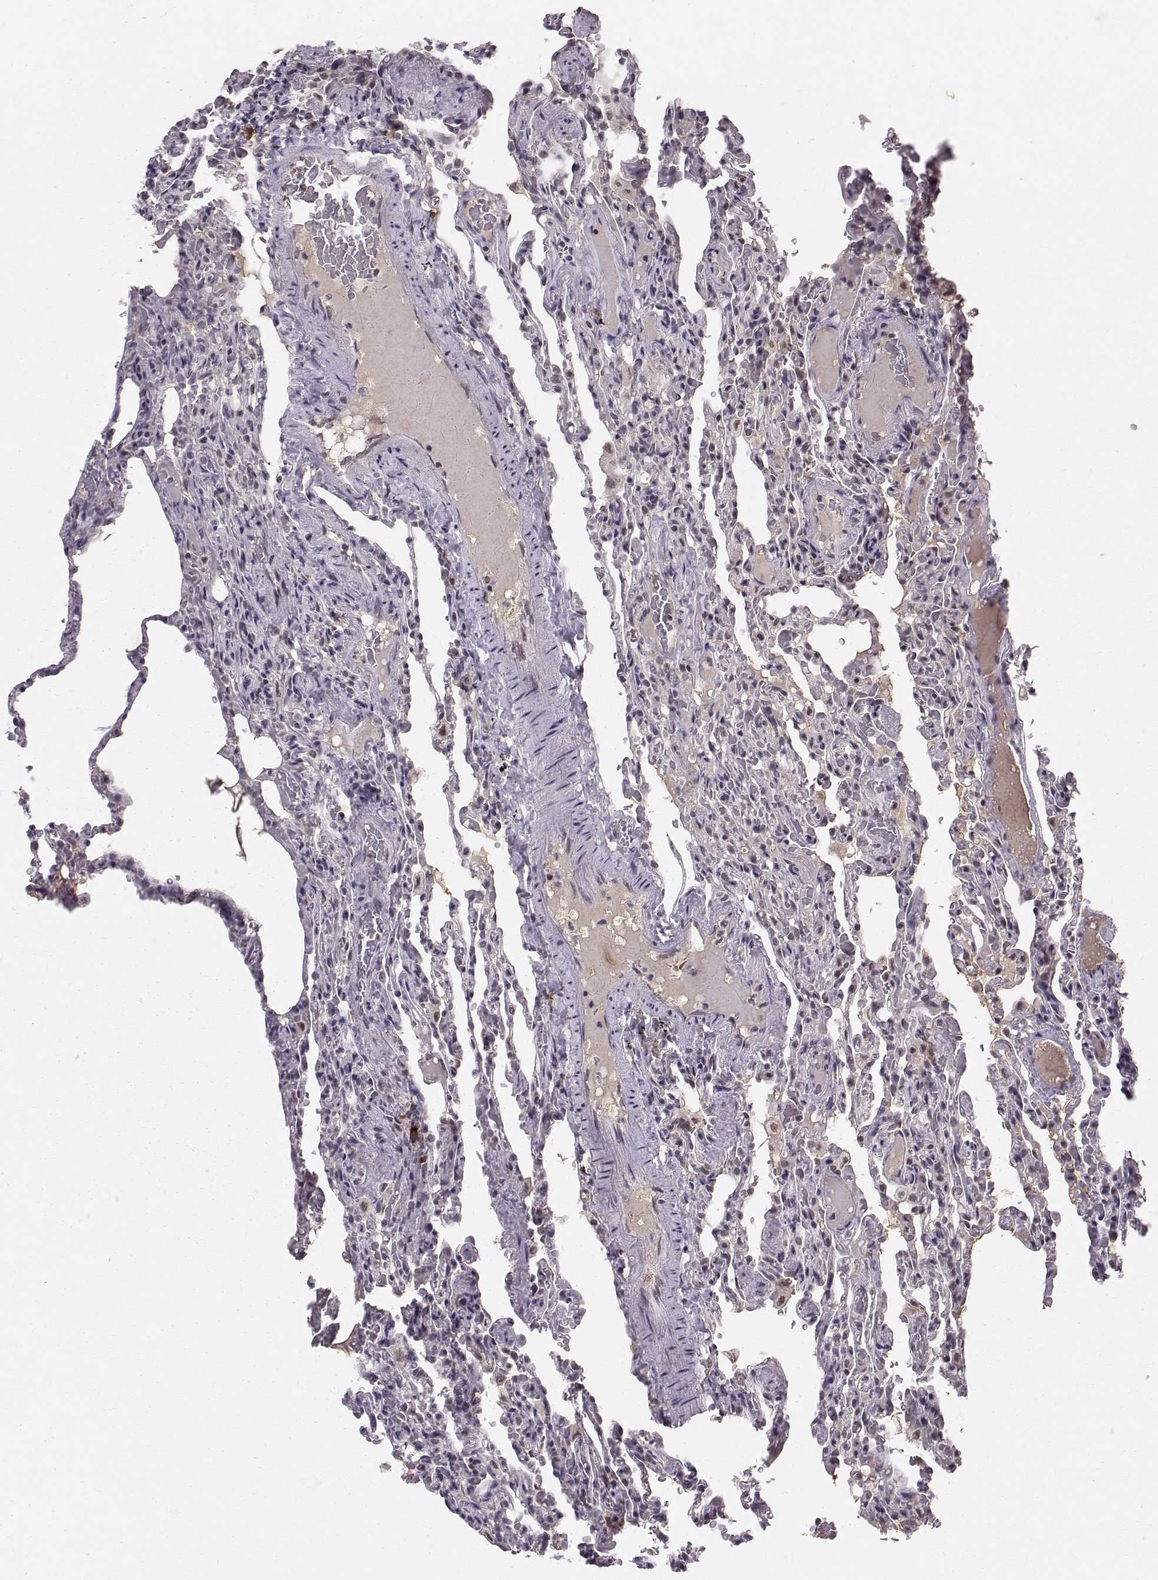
{"staining": {"intensity": "negative", "quantity": "none", "location": "none"}, "tissue": "lung", "cell_type": "Alveolar cells", "image_type": "normal", "snomed": [{"axis": "morphology", "description": "Normal tissue, NOS"}, {"axis": "topography", "description": "Lung"}], "caption": "High power microscopy photomicrograph of an immunohistochemistry (IHC) micrograph of unremarkable lung, revealing no significant expression in alveolar cells.", "gene": "RPP38", "patient": {"sex": "female", "age": 43}}